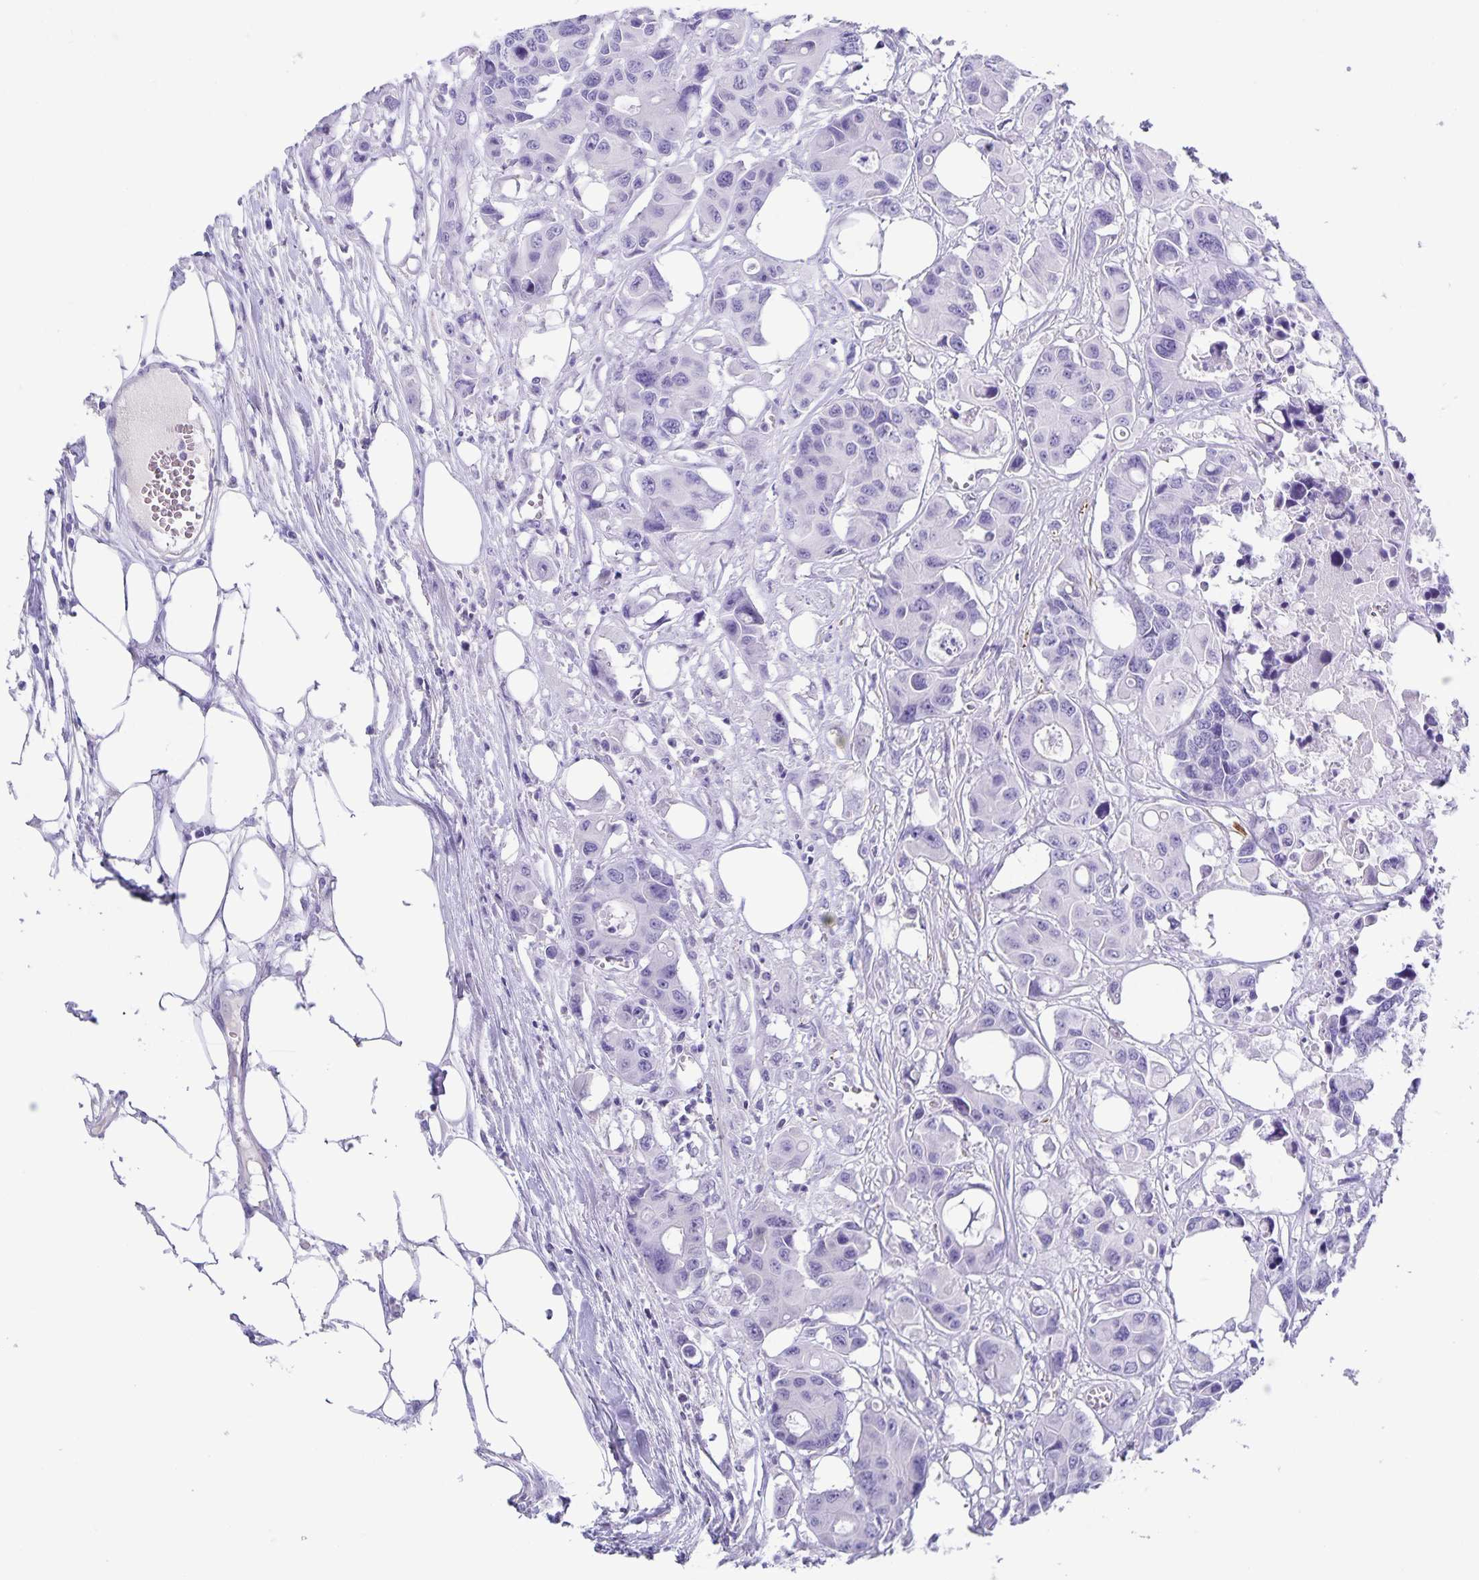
{"staining": {"intensity": "negative", "quantity": "none", "location": "none"}, "tissue": "colorectal cancer", "cell_type": "Tumor cells", "image_type": "cancer", "snomed": [{"axis": "morphology", "description": "Adenocarcinoma, NOS"}, {"axis": "topography", "description": "Colon"}], "caption": "Immunohistochemistry histopathology image of neoplastic tissue: human colorectal adenocarcinoma stained with DAB (3,3'-diaminobenzidine) displays no significant protein expression in tumor cells.", "gene": "UBQLN3", "patient": {"sex": "male", "age": 77}}